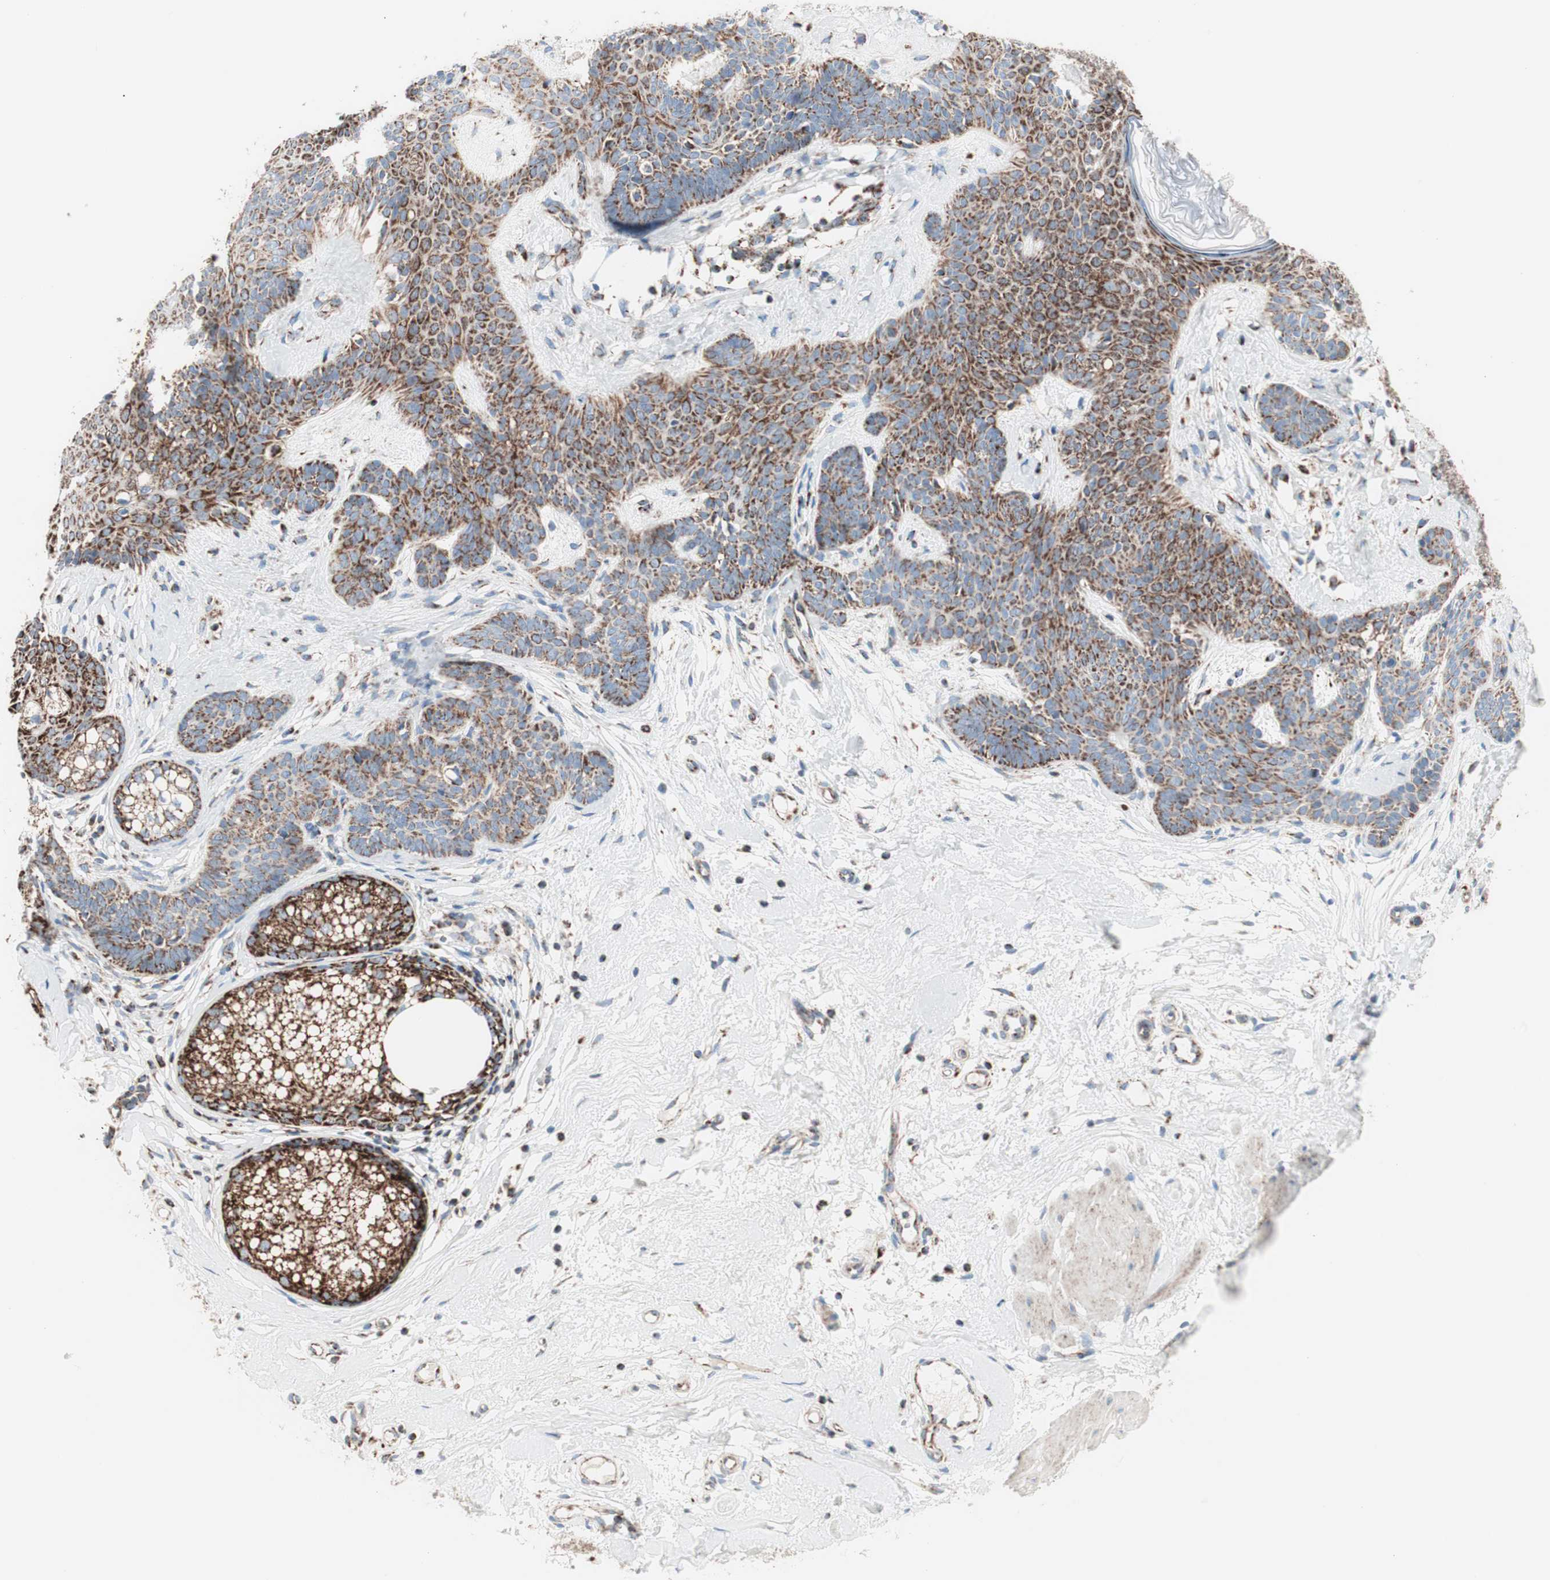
{"staining": {"intensity": "strong", "quantity": ">75%", "location": "cytoplasmic/membranous"}, "tissue": "skin cancer", "cell_type": "Tumor cells", "image_type": "cancer", "snomed": [{"axis": "morphology", "description": "Developmental malformation"}, {"axis": "morphology", "description": "Basal cell carcinoma"}, {"axis": "topography", "description": "Skin"}], "caption": "Skin cancer (basal cell carcinoma) stained with a protein marker displays strong staining in tumor cells.", "gene": "TOMM20", "patient": {"sex": "female", "age": 62}}